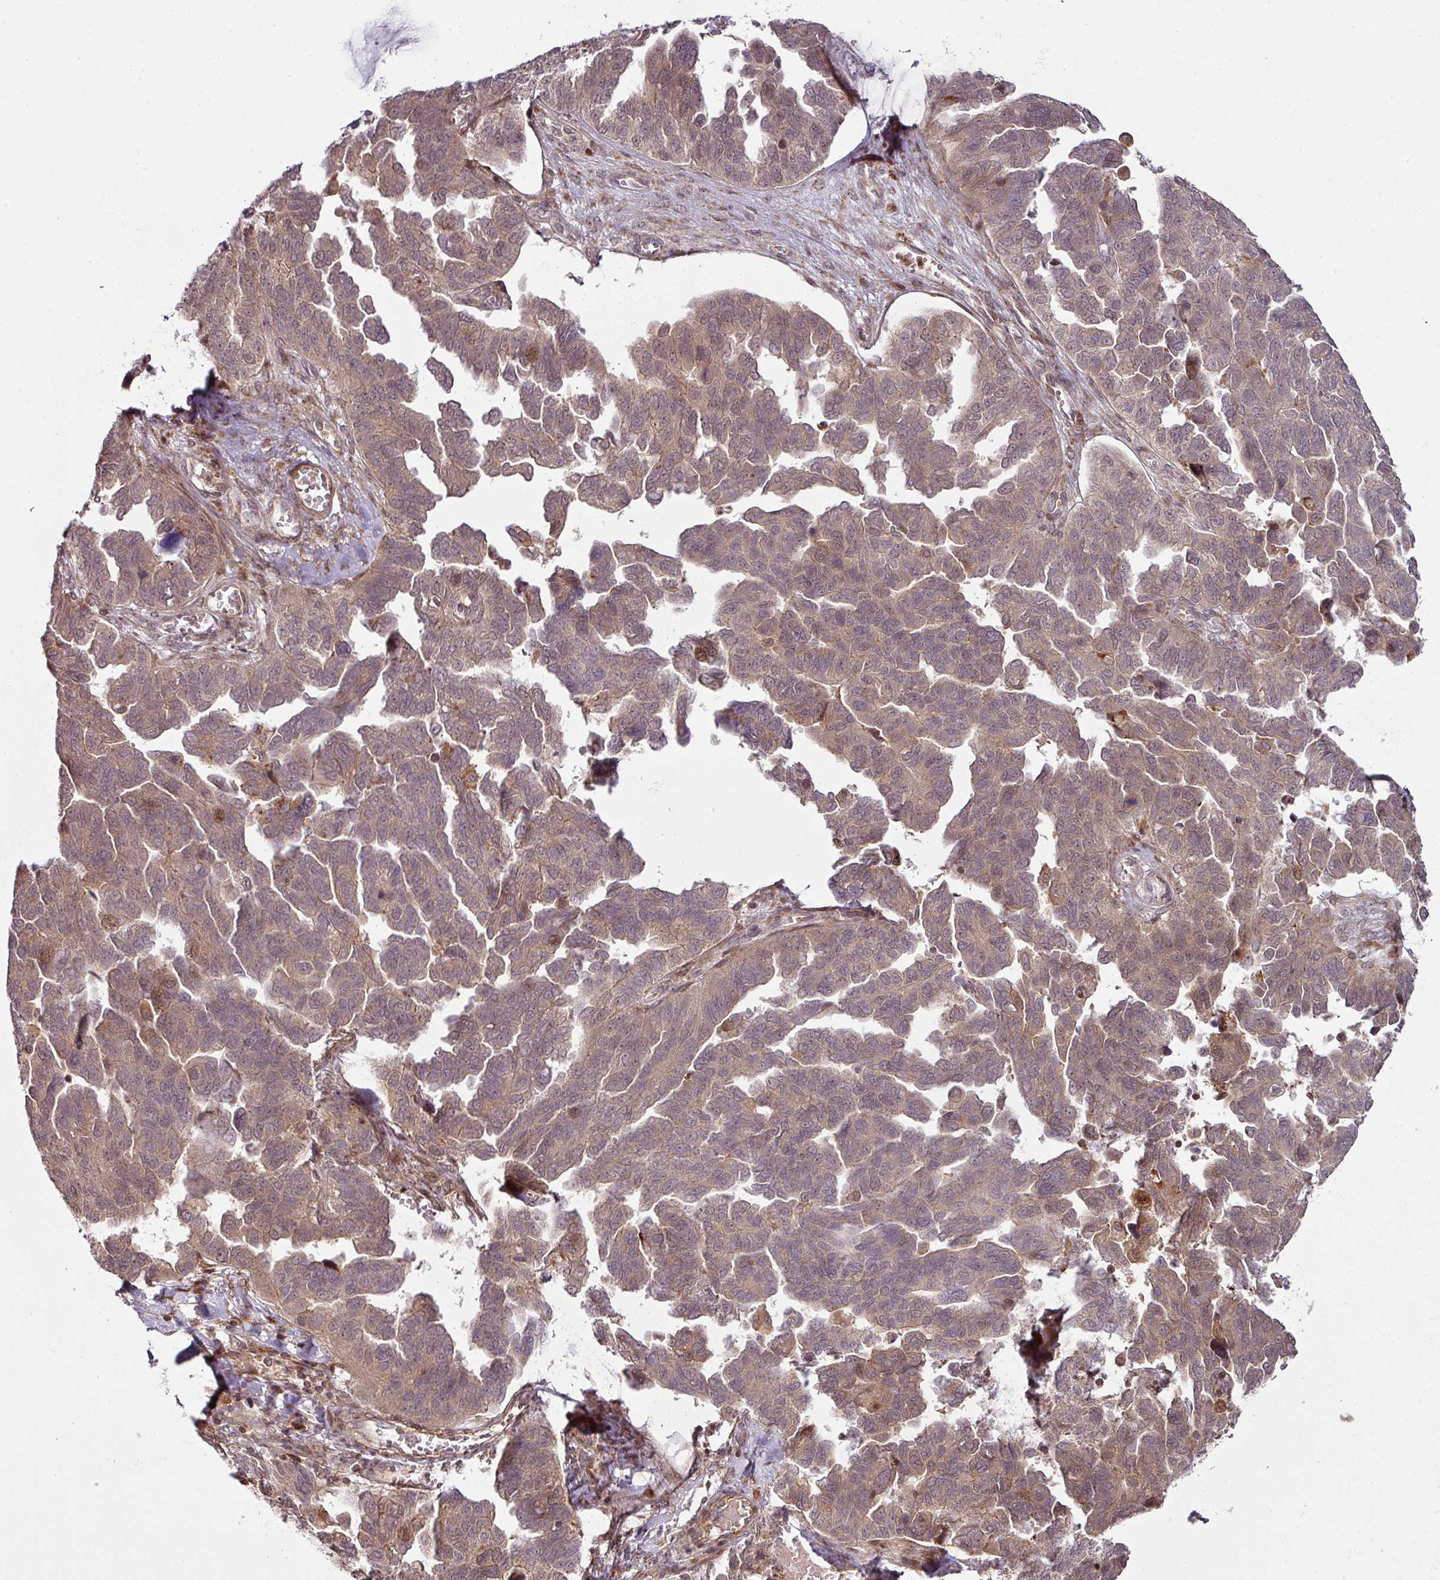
{"staining": {"intensity": "weak", "quantity": ">75%", "location": "cytoplasmic/membranous,nuclear"}, "tissue": "ovarian cancer", "cell_type": "Tumor cells", "image_type": "cancer", "snomed": [{"axis": "morphology", "description": "Cystadenocarcinoma, serous, NOS"}, {"axis": "topography", "description": "Ovary"}], "caption": "Immunohistochemical staining of human ovarian serous cystadenocarcinoma demonstrates low levels of weak cytoplasmic/membranous and nuclear expression in approximately >75% of tumor cells. (DAB IHC with brightfield microscopy, high magnification).", "gene": "ATAT1", "patient": {"sex": "female", "age": 64}}